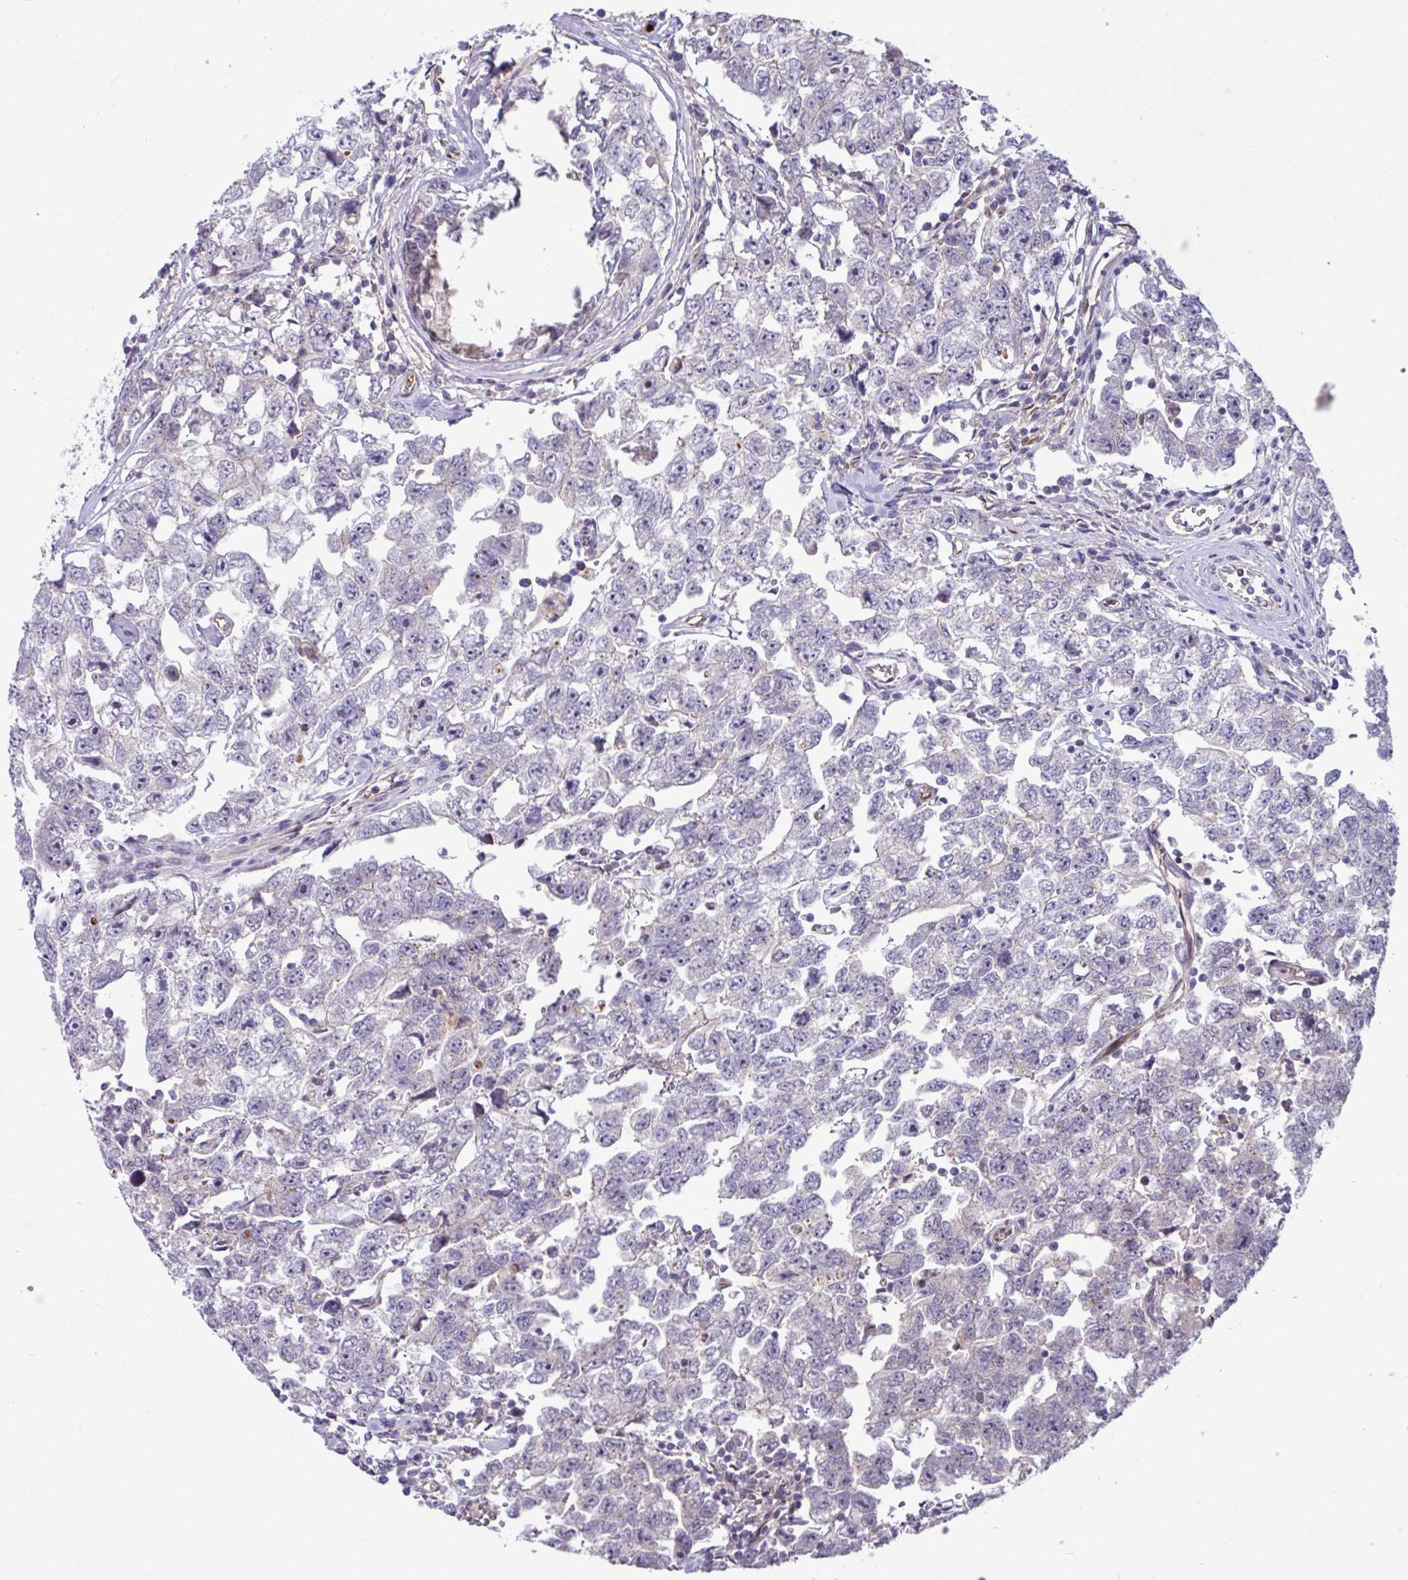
{"staining": {"intensity": "negative", "quantity": "none", "location": "none"}, "tissue": "testis cancer", "cell_type": "Tumor cells", "image_type": "cancer", "snomed": [{"axis": "morphology", "description": "Carcinoma, Embryonal, NOS"}, {"axis": "topography", "description": "Testis"}], "caption": "Testis embryonal carcinoma stained for a protein using immunohistochemistry demonstrates no staining tumor cells.", "gene": "B4GALNT4", "patient": {"sex": "male", "age": 22}}